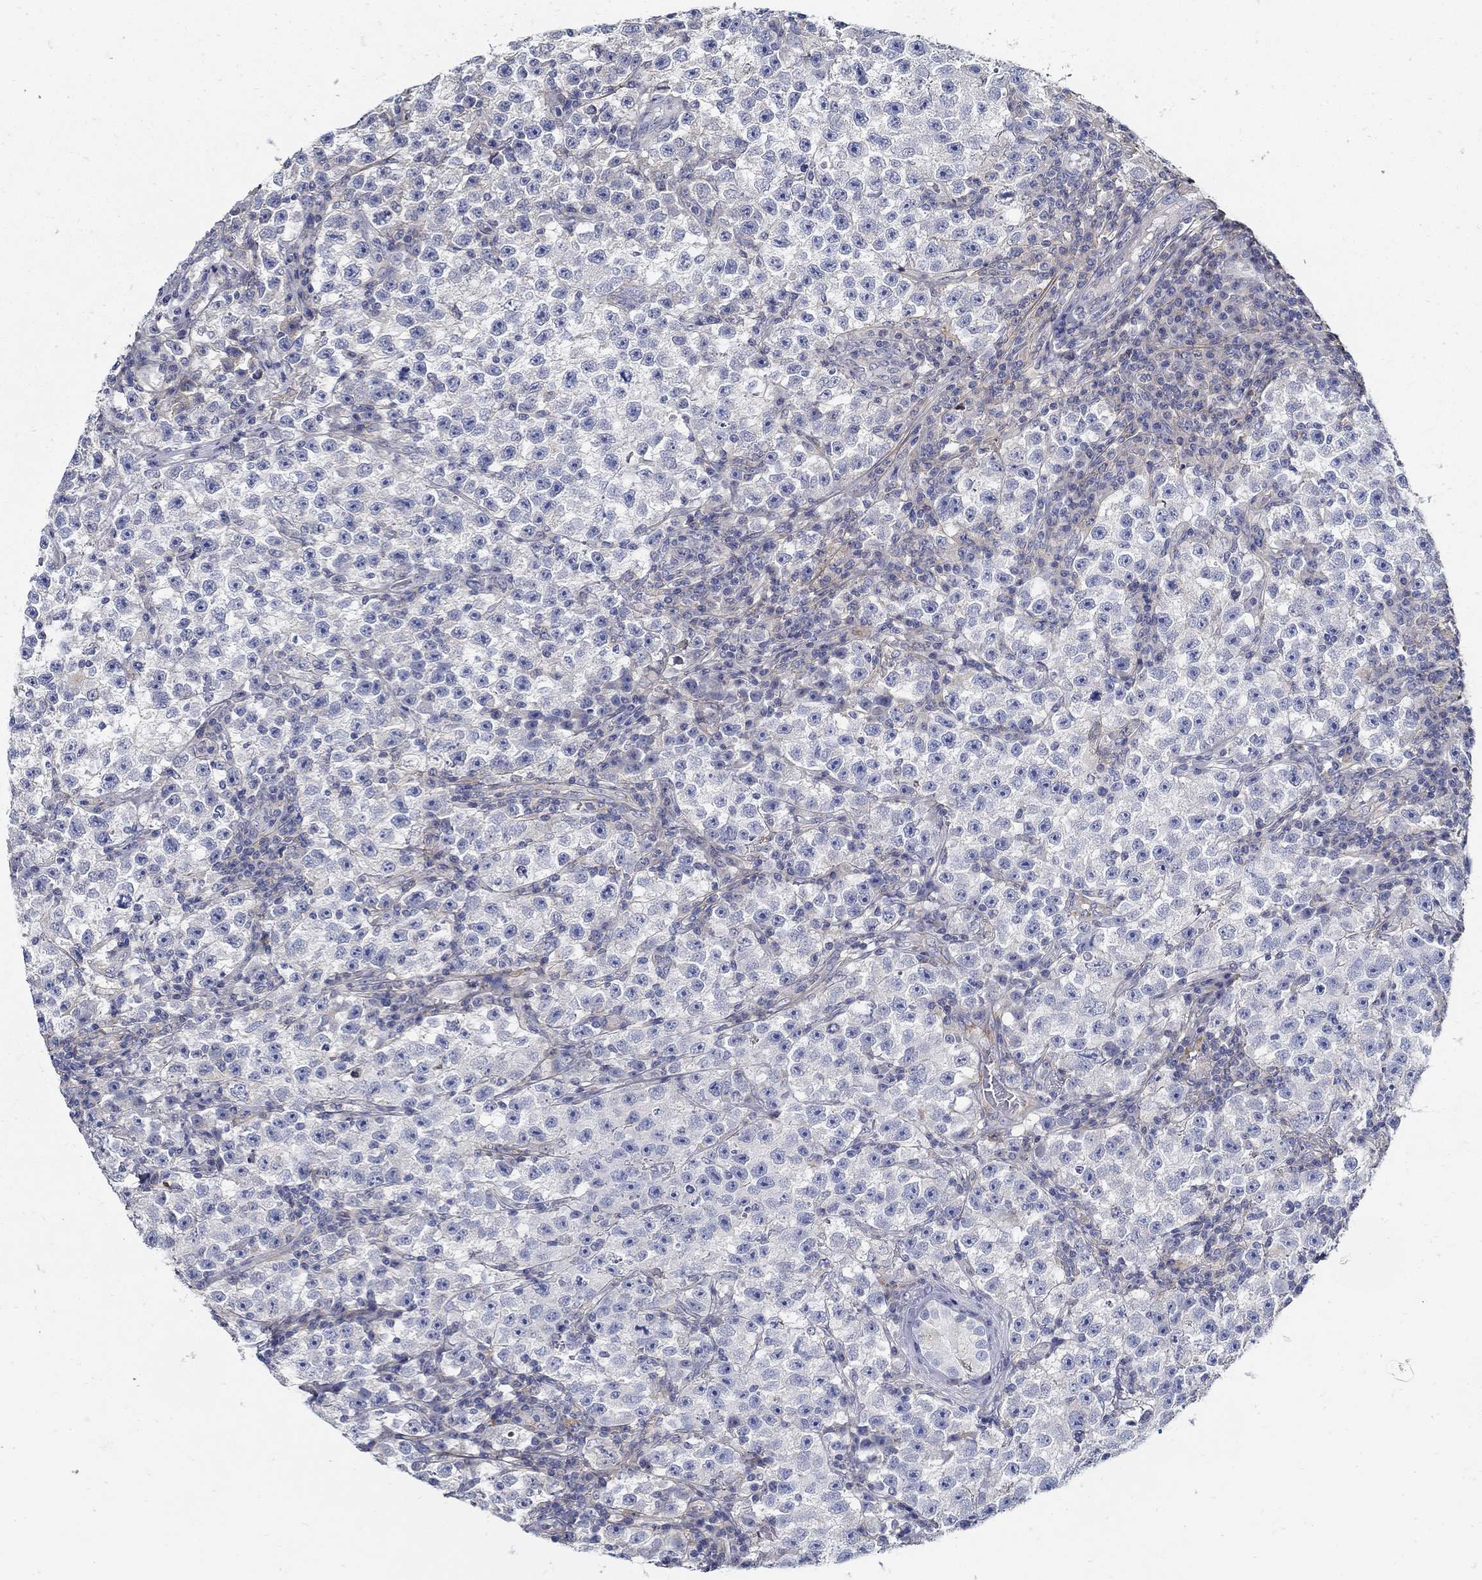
{"staining": {"intensity": "negative", "quantity": "none", "location": "none"}, "tissue": "testis cancer", "cell_type": "Tumor cells", "image_type": "cancer", "snomed": [{"axis": "morphology", "description": "Seminoma, NOS"}, {"axis": "topography", "description": "Testis"}], "caption": "This is an immunohistochemistry (IHC) photomicrograph of human testis seminoma. There is no staining in tumor cells.", "gene": "TGFBI", "patient": {"sex": "male", "age": 22}}